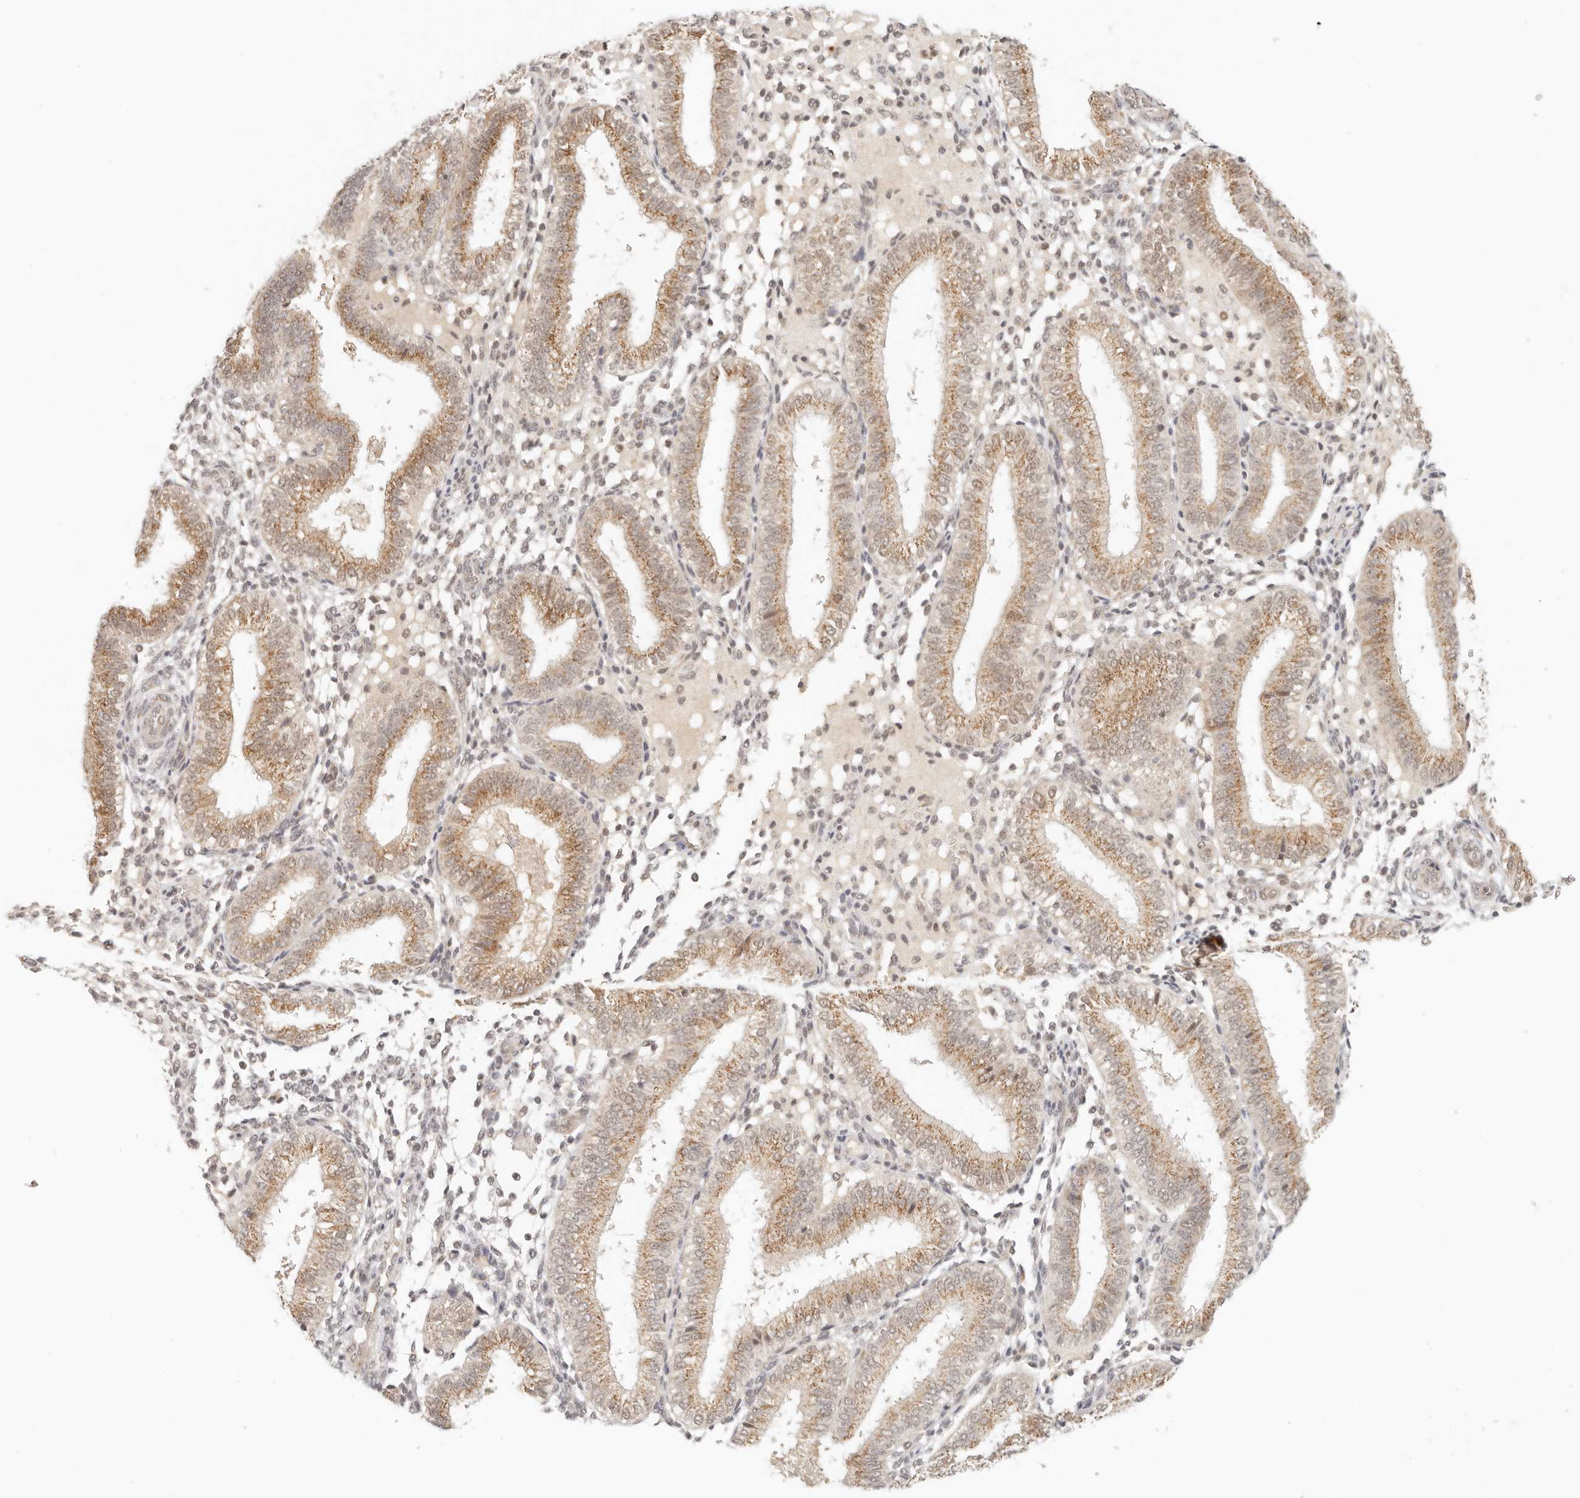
{"staining": {"intensity": "weak", "quantity": "25%-75%", "location": "nuclear"}, "tissue": "endometrium", "cell_type": "Cells in endometrial stroma", "image_type": "normal", "snomed": [{"axis": "morphology", "description": "Normal tissue, NOS"}, {"axis": "topography", "description": "Endometrium"}], "caption": "Protein analysis of benign endometrium demonstrates weak nuclear expression in approximately 25%-75% of cells in endometrial stroma. The protein of interest is shown in brown color, while the nuclei are stained blue.", "gene": "INTS11", "patient": {"sex": "female", "age": 39}}